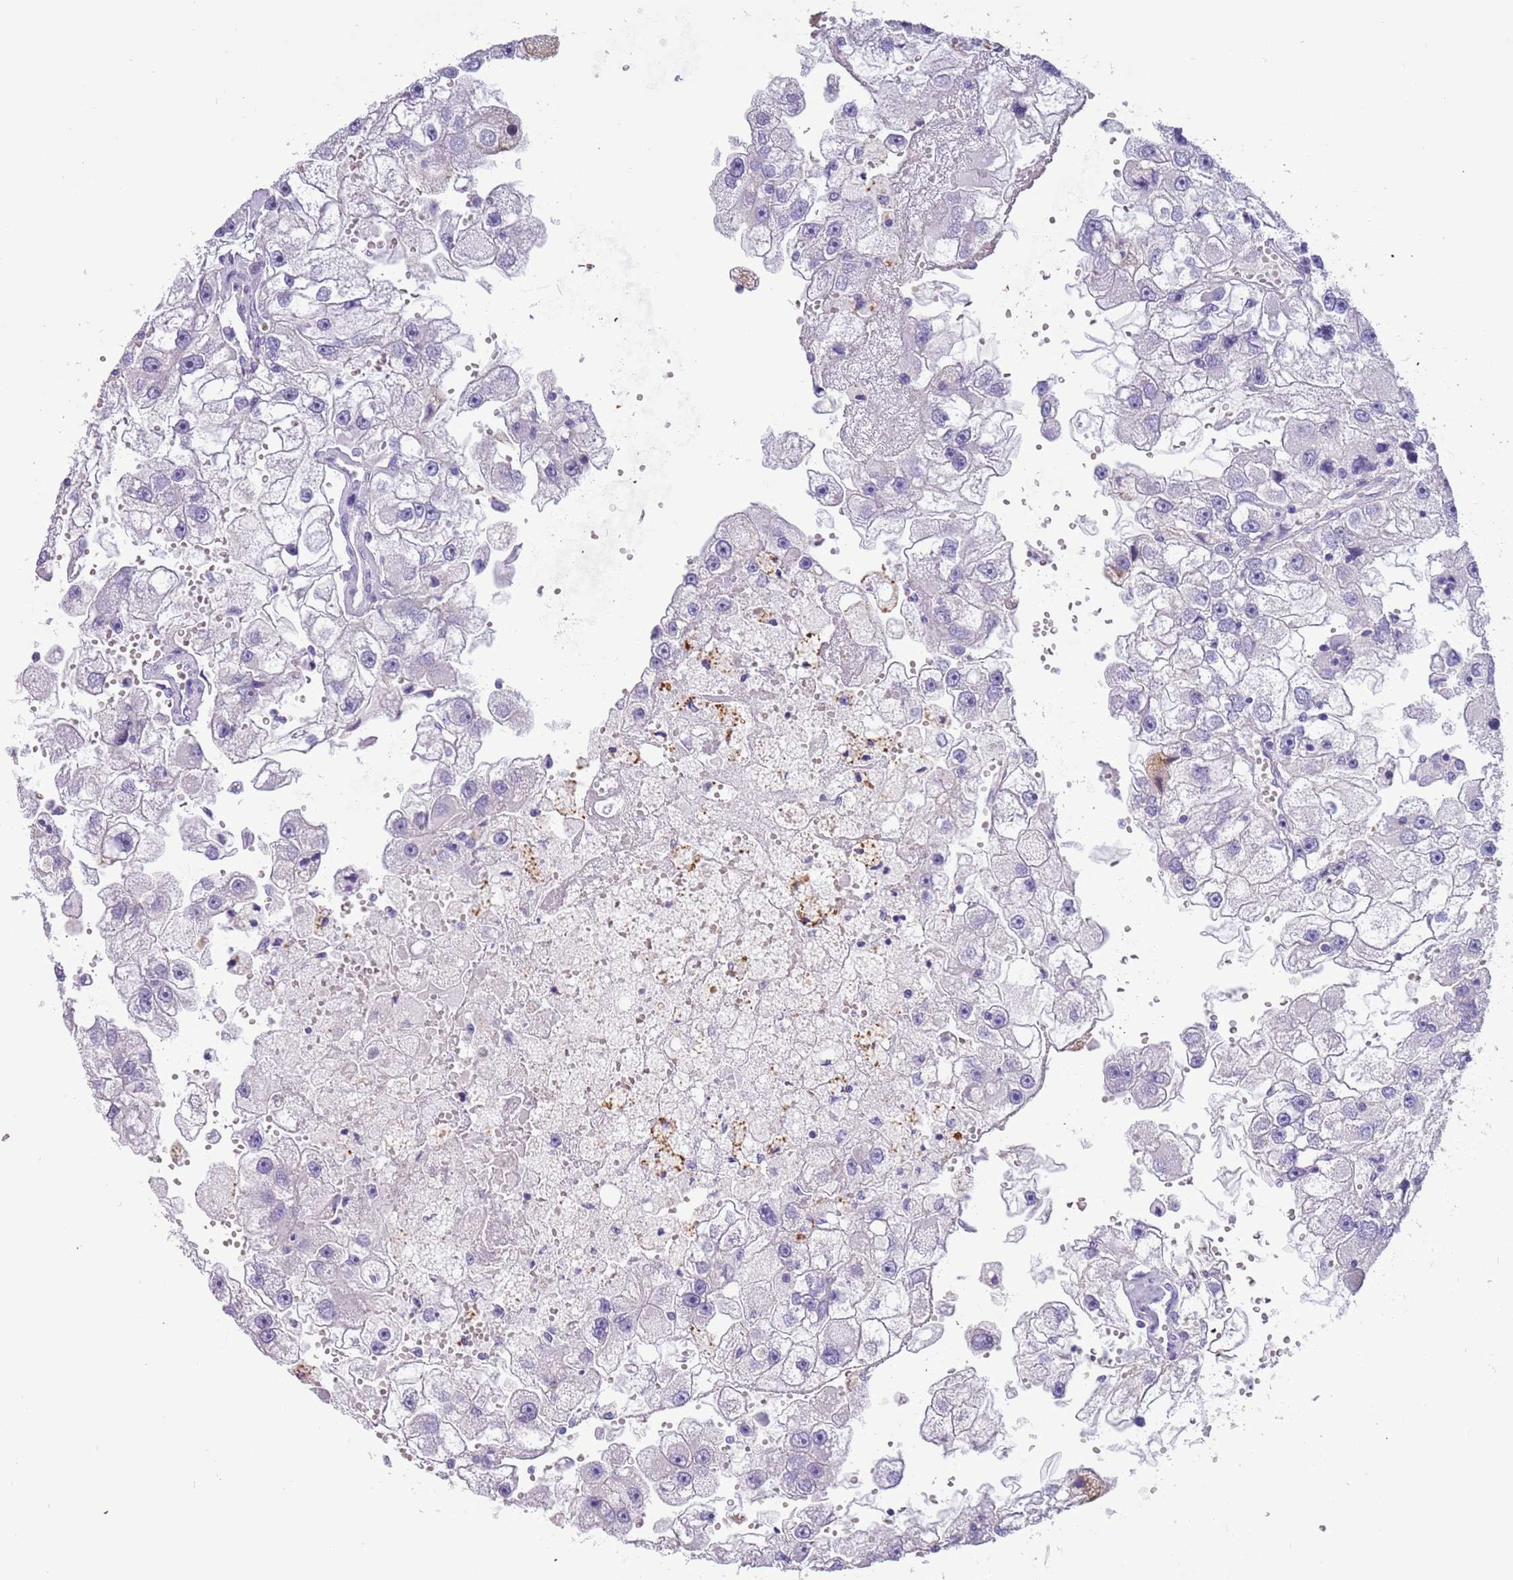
{"staining": {"intensity": "negative", "quantity": "none", "location": "none"}, "tissue": "renal cancer", "cell_type": "Tumor cells", "image_type": "cancer", "snomed": [{"axis": "morphology", "description": "Adenocarcinoma, NOS"}, {"axis": "topography", "description": "Kidney"}], "caption": "The image shows no staining of tumor cells in adenocarcinoma (renal).", "gene": "PCGF2", "patient": {"sex": "male", "age": 63}}